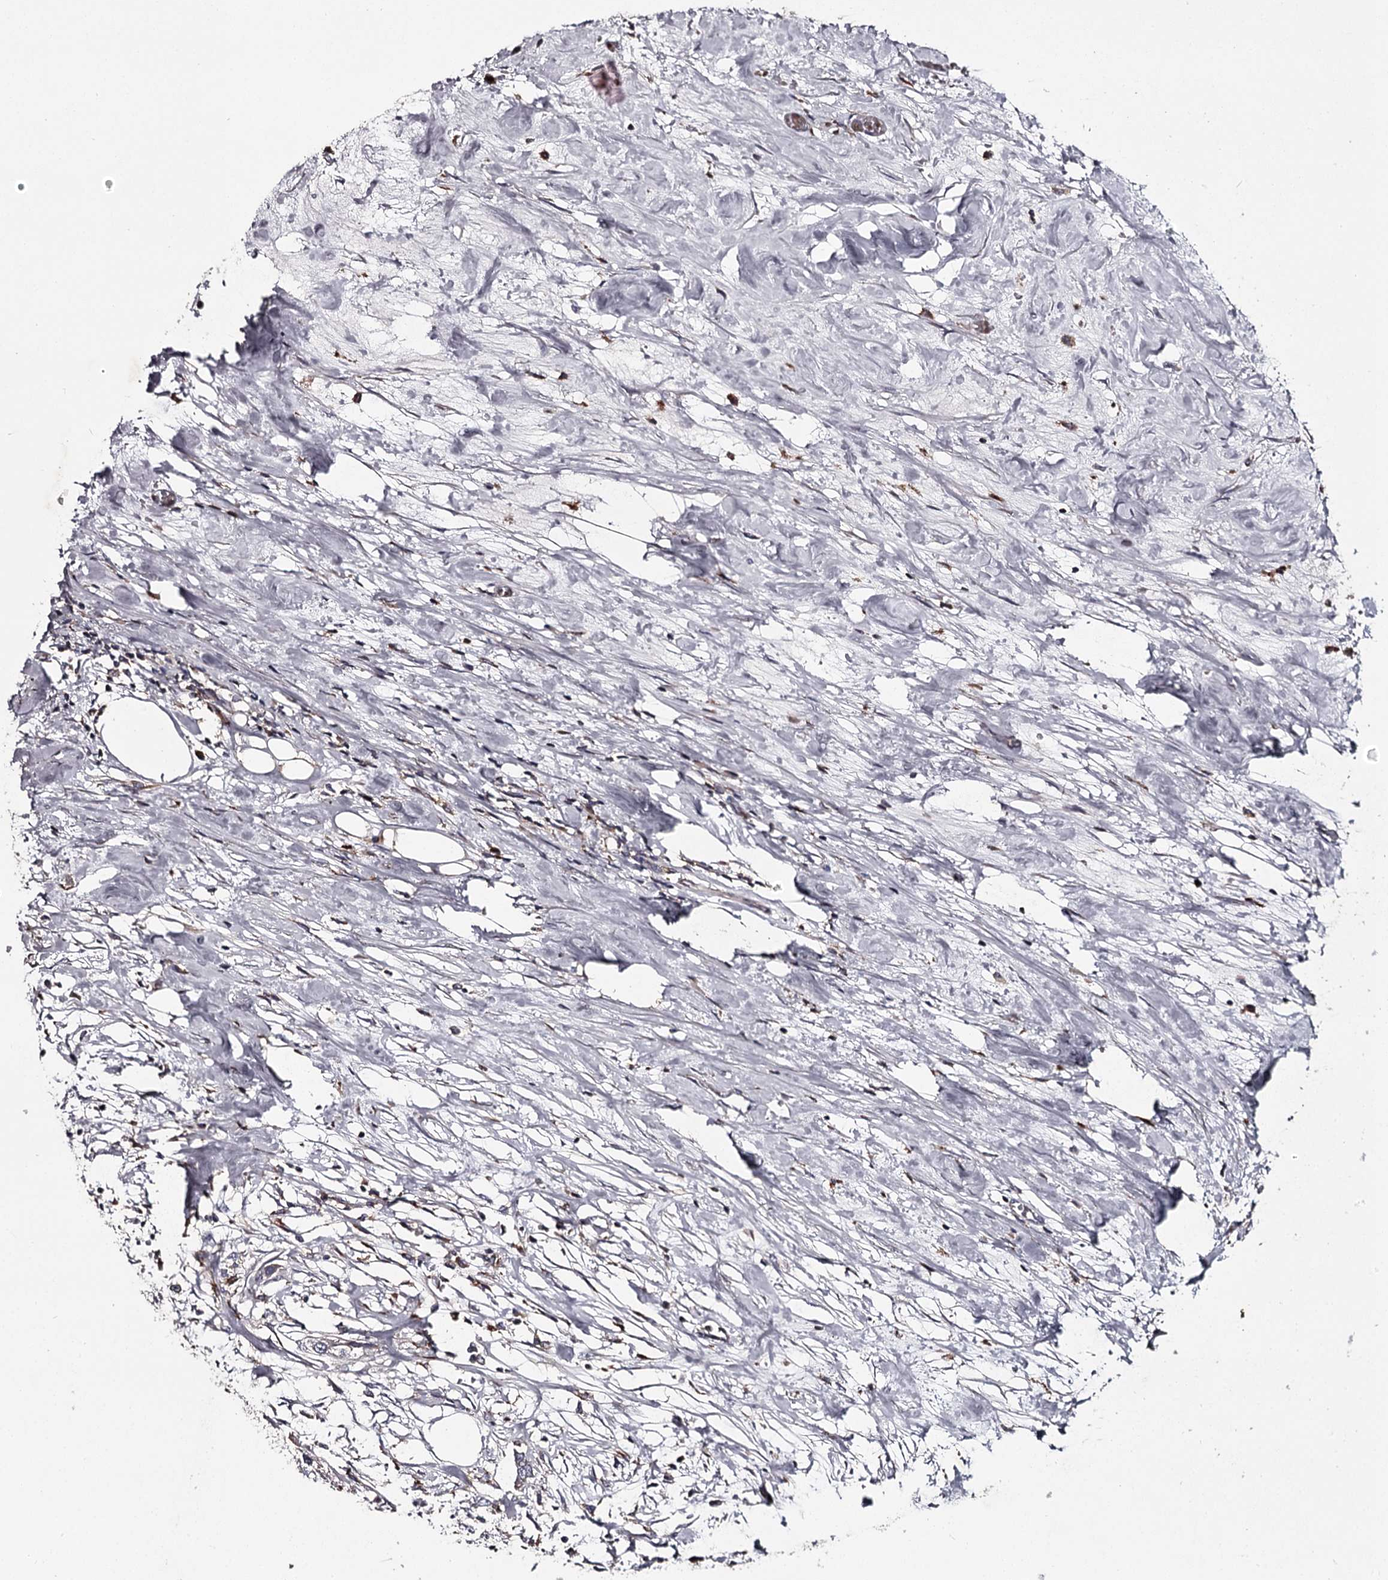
{"staining": {"intensity": "weak", "quantity": "<25%", "location": "cytoplasmic/membranous"}, "tissue": "urothelial cancer", "cell_type": "Tumor cells", "image_type": "cancer", "snomed": [{"axis": "morphology", "description": "Urothelial carcinoma, High grade"}, {"axis": "topography", "description": "Urinary bladder"}], "caption": "High magnification brightfield microscopy of urothelial cancer stained with DAB (3,3'-diaminobenzidine) (brown) and counterstained with hematoxylin (blue): tumor cells show no significant positivity.", "gene": "RASSF6", "patient": {"sex": "male", "age": 64}}